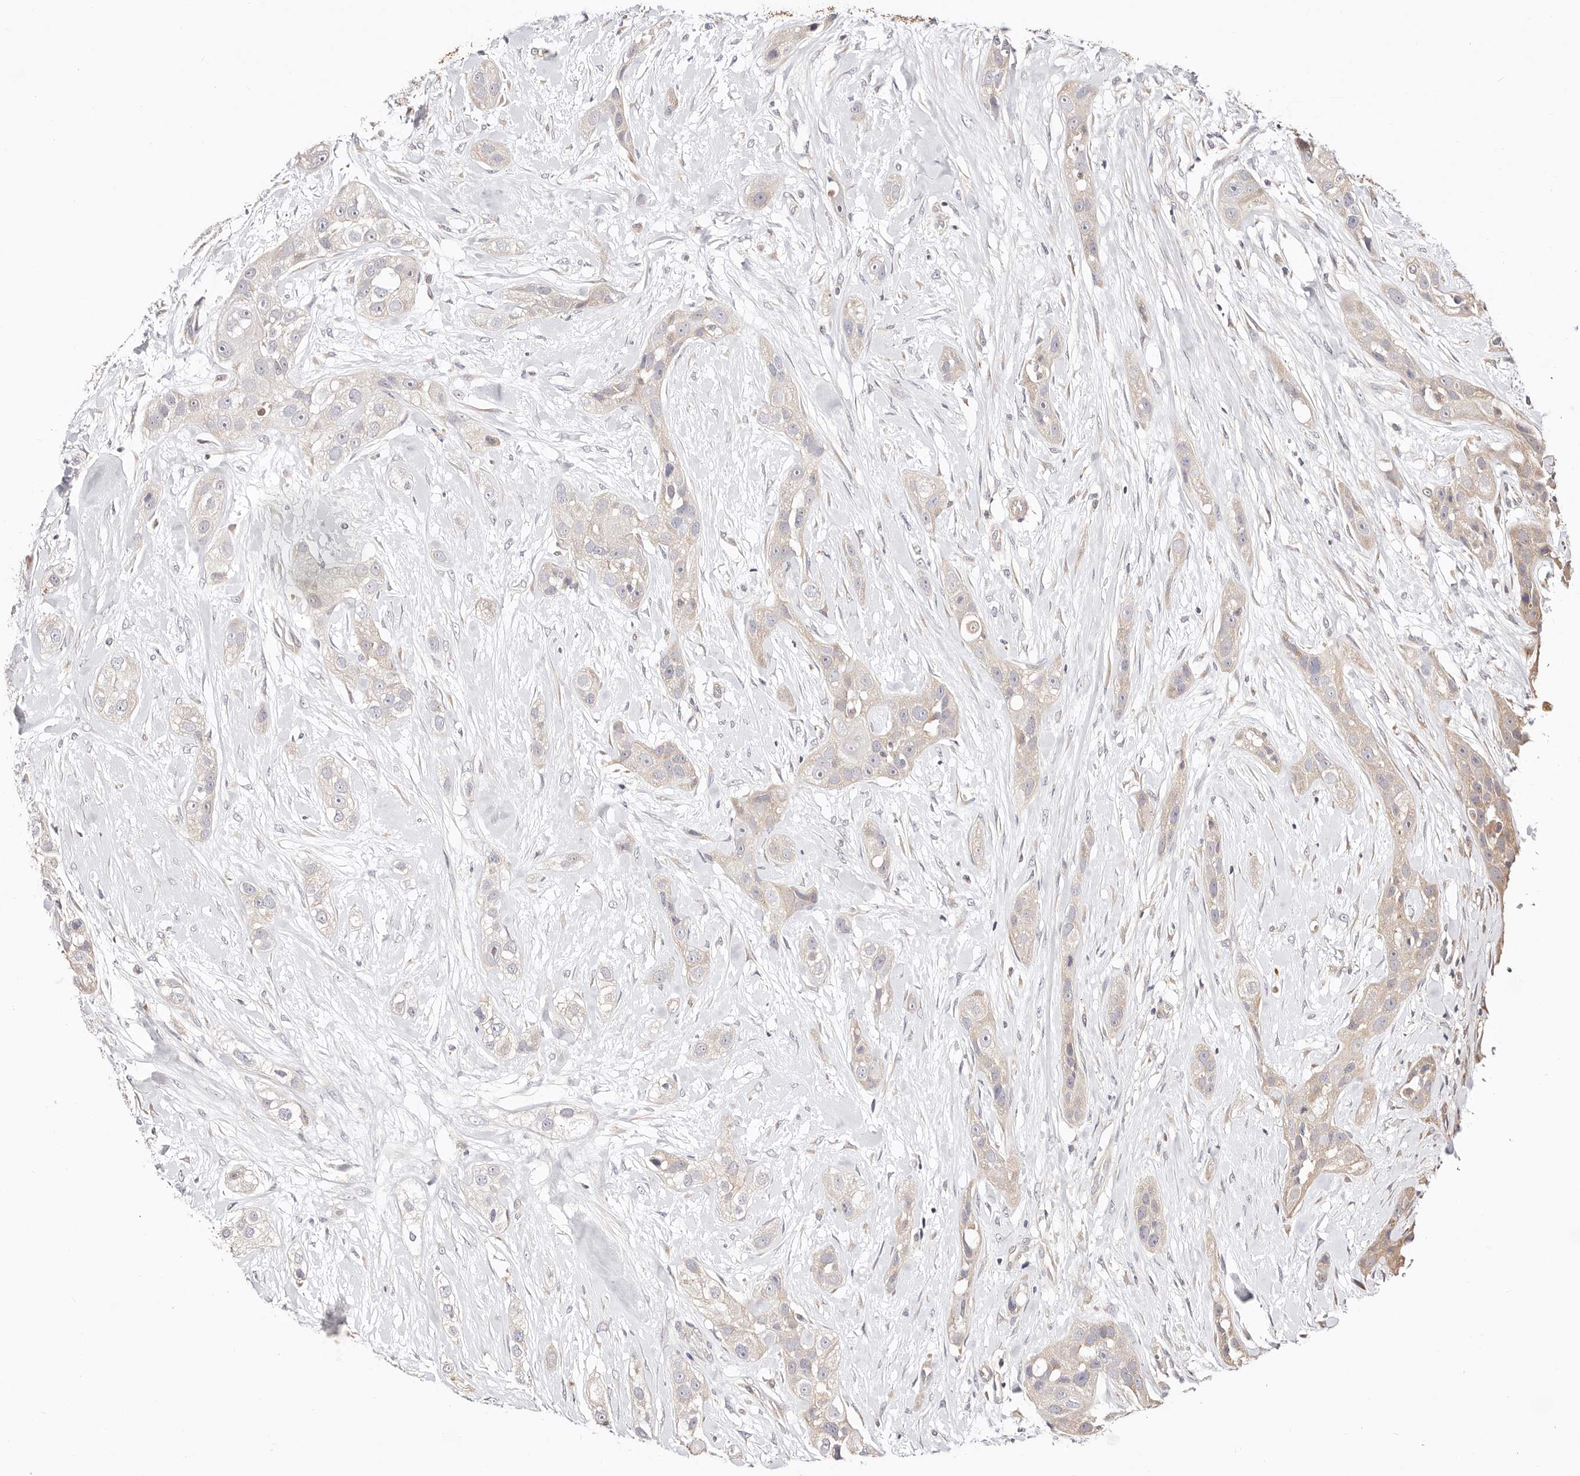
{"staining": {"intensity": "negative", "quantity": "none", "location": "none"}, "tissue": "head and neck cancer", "cell_type": "Tumor cells", "image_type": "cancer", "snomed": [{"axis": "morphology", "description": "Normal tissue, NOS"}, {"axis": "morphology", "description": "Squamous cell carcinoma, NOS"}, {"axis": "topography", "description": "Skeletal muscle"}, {"axis": "topography", "description": "Head-Neck"}], "caption": "An IHC histopathology image of head and neck cancer (squamous cell carcinoma) is shown. There is no staining in tumor cells of head and neck cancer (squamous cell carcinoma).", "gene": "MAPK1", "patient": {"sex": "male", "age": 51}}